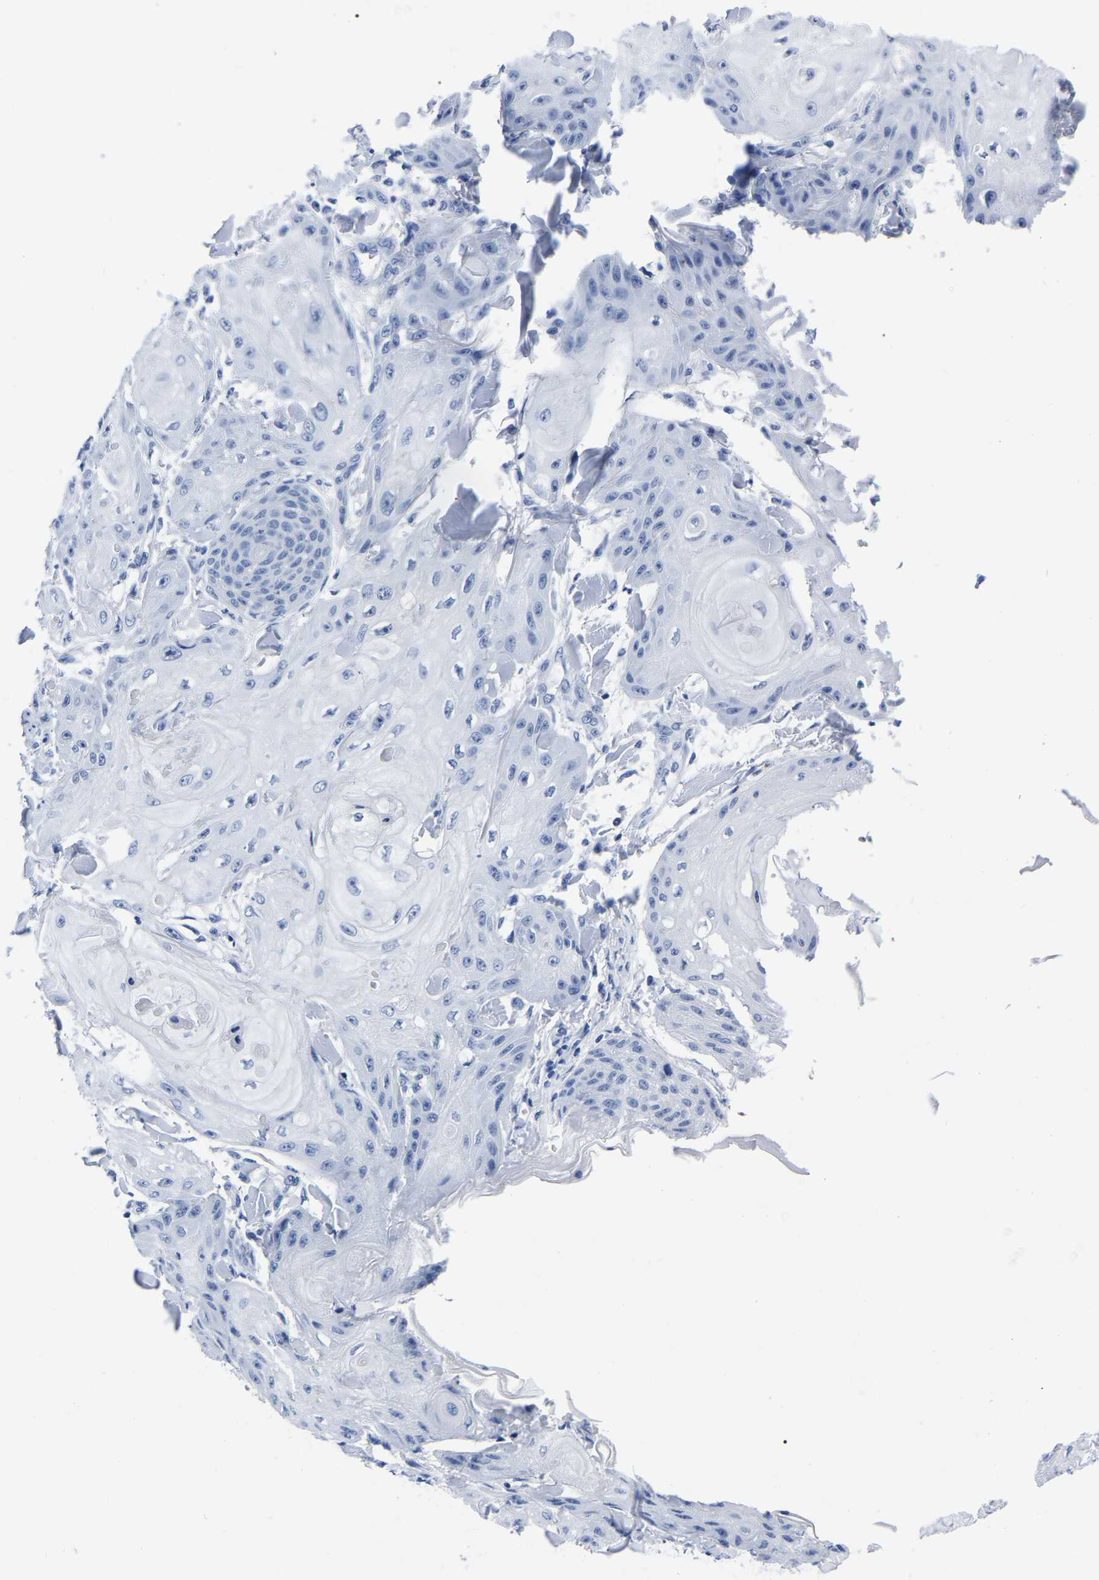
{"staining": {"intensity": "negative", "quantity": "none", "location": "none"}, "tissue": "skin cancer", "cell_type": "Tumor cells", "image_type": "cancer", "snomed": [{"axis": "morphology", "description": "Squamous cell carcinoma, NOS"}, {"axis": "topography", "description": "Skin"}], "caption": "A micrograph of human squamous cell carcinoma (skin) is negative for staining in tumor cells.", "gene": "IMPG2", "patient": {"sex": "male", "age": 74}}